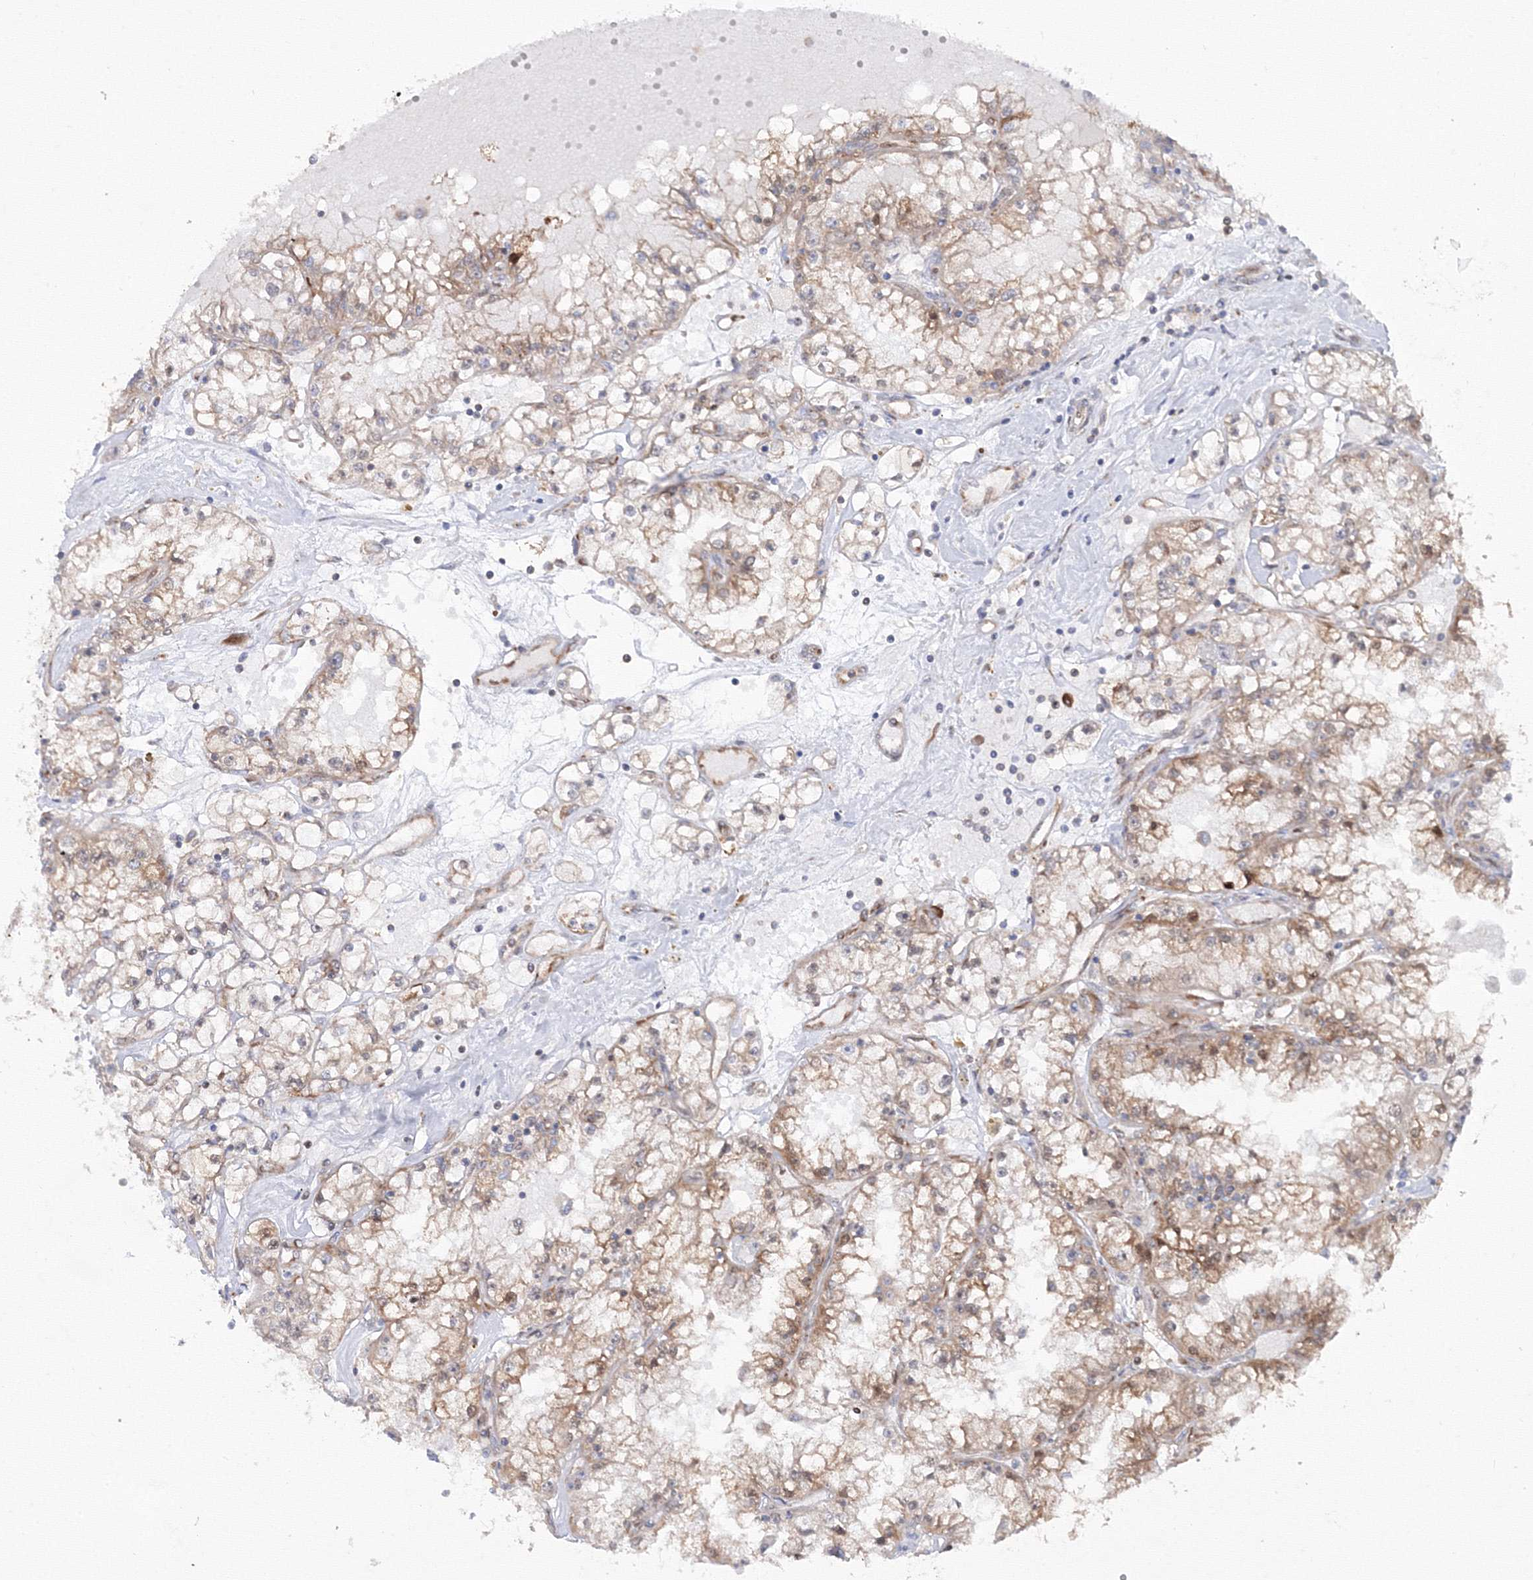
{"staining": {"intensity": "moderate", "quantity": ">75%", "location": "cytoplasmic/membranous,nuclear"}, "tissue": "renal cancer", "cell_type": "Tumor cells", "image_type": "cancer", "snomed": [{"axis": "morphology", "description": "Adenocarcinoma, NOS"}, {"axis": "topography", "description": "Kidney"}], "caption": "Renal cancer (adenocarcinoma) tissue shows moderate cytoplasmic/membranous and nuclear positivity in about >75% of tumor cells", "gene": "HARS1", "patient": {"sex": "male", "age": 56}}